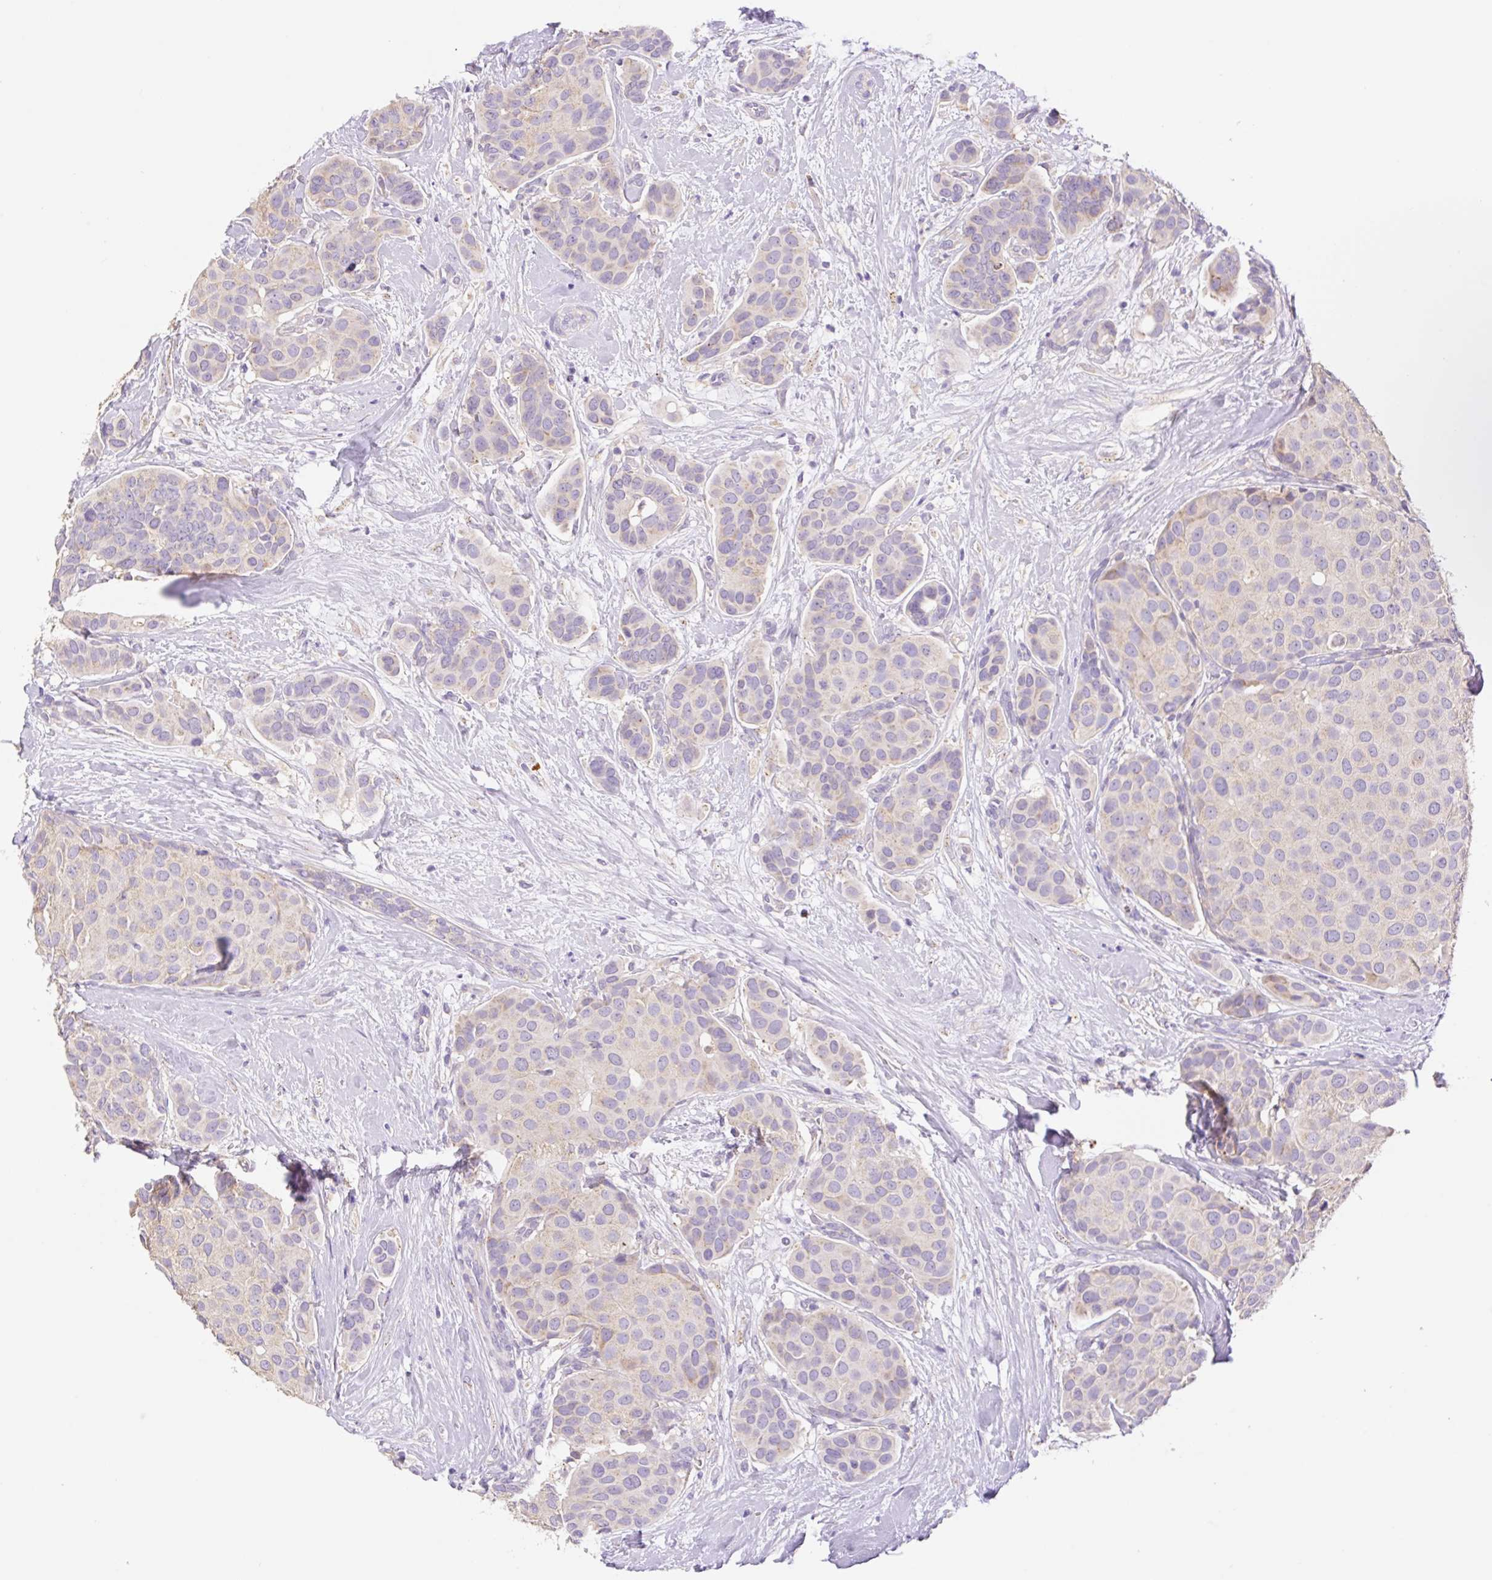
{"staining": {"intensity": "weak", "quantity": "<25%", "location": "cytoplasmic/membranous"}, "tissue": "breast cancer", "cell_type": "Tumor cells", "image_type": "cancer", "snomed": [{"axis": "morphology", "description": "Duct carcinoma"}, {"axis": "topography", "description": "Breast"}], "caption": "DAB (3,3'-diaminobenzidine) immunohistochemical staining of breast invasive ductal carcinoma shows no significant staining in tumor cells. (Brightfield microscopy of DAB (3,3'-diaminobenzidine) IHC at high magnification).", "gene": "COPZ2", "patient": {"sex": "female", "age": 70}}